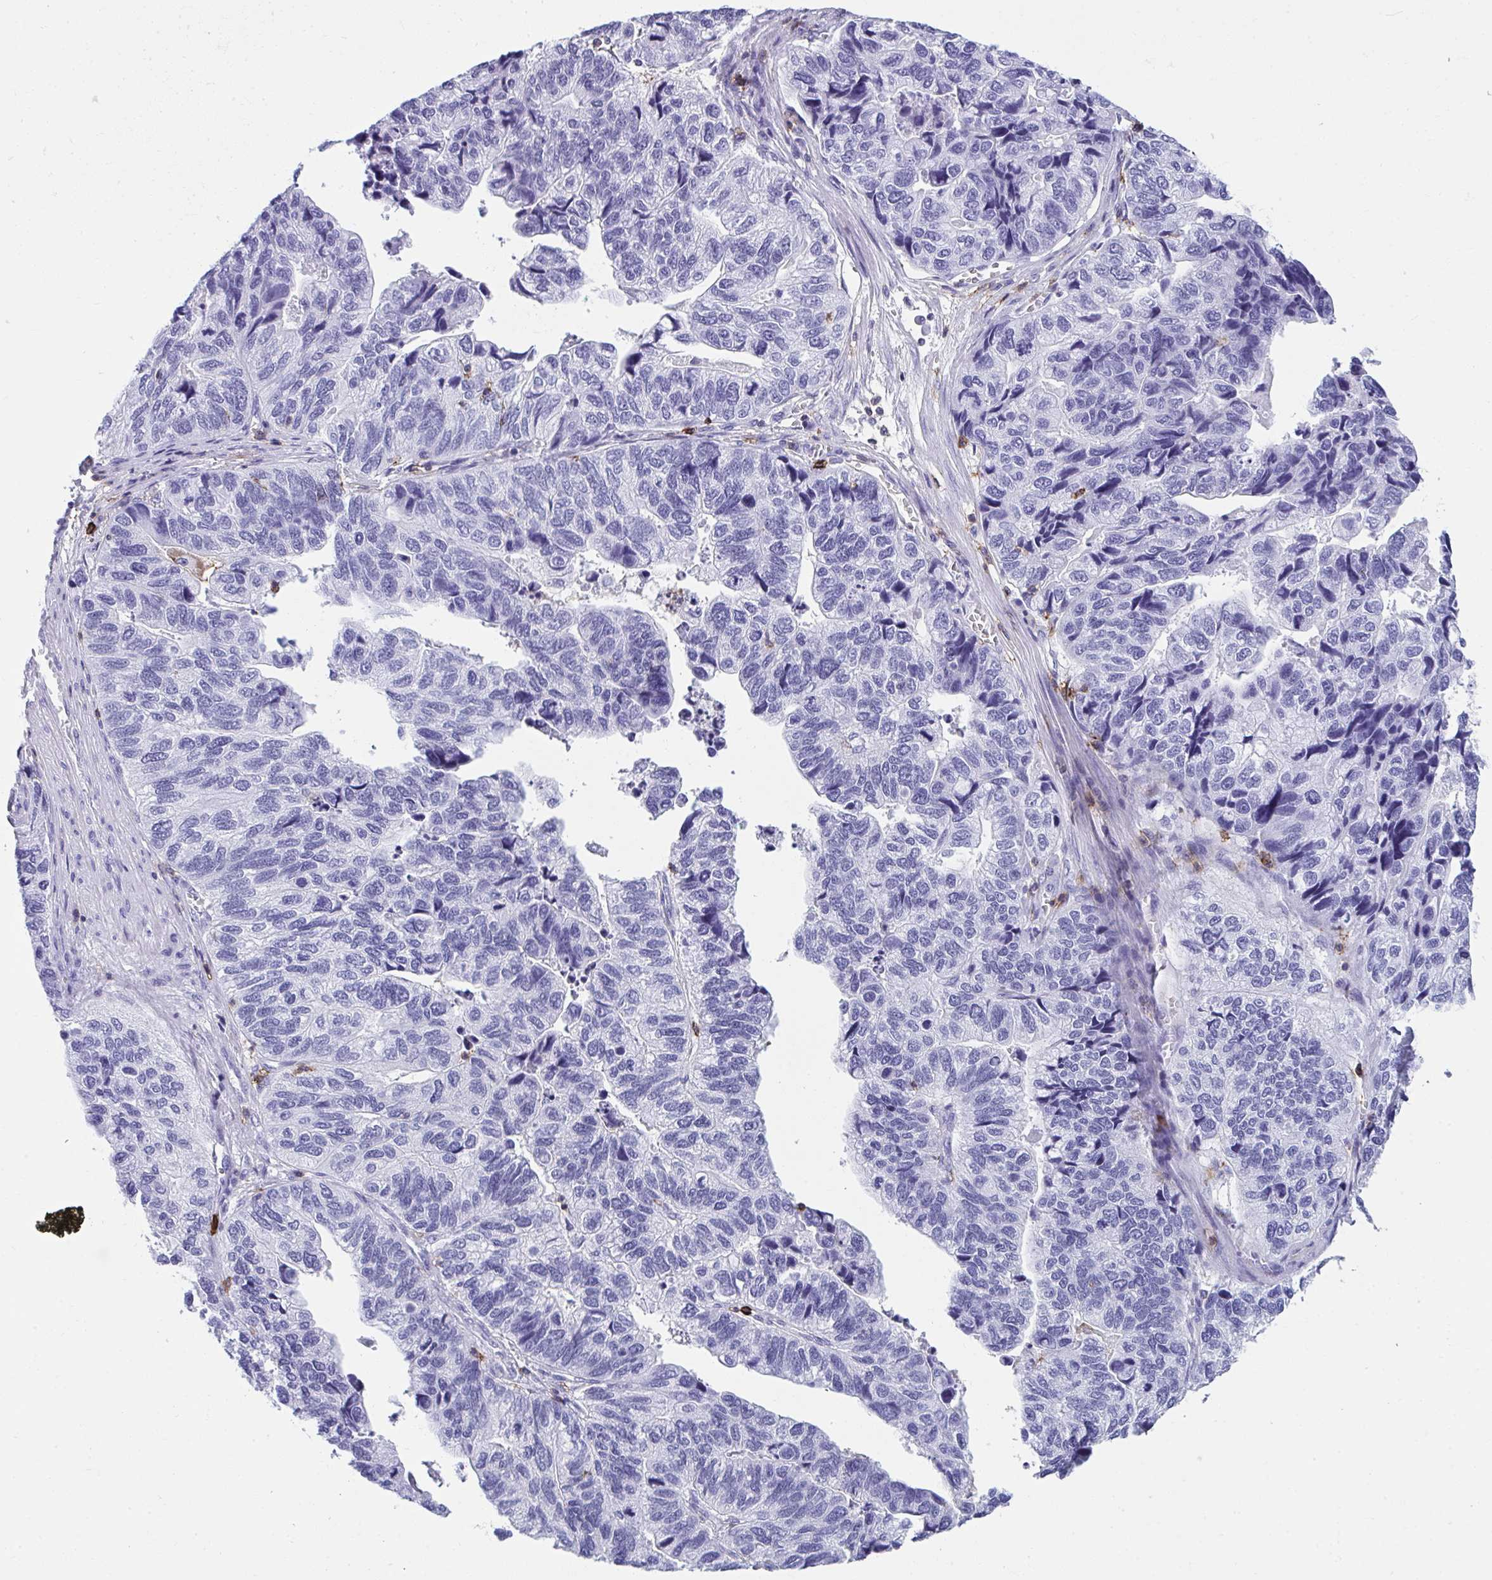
{"staining": {"intensity": "negative", "quantity": "none", "location": "none"}, "tissue": "stomach cancer", "cell_type": "Tumor cells", "image_type": "cancer", "snomed": [{"axis": "morphology", "description": "Adenocarcinoma, NOS"}, {"axis": "topography", "description": "Stomach, upper"}], "caption": "IHC photomicrograph of human stomach cancer (adenocarcinoma) stained for a protein (brown), which shows no positivity in tumor cells.", "gene": "SPN", "patient": {"sex": "female", "age": 67}}